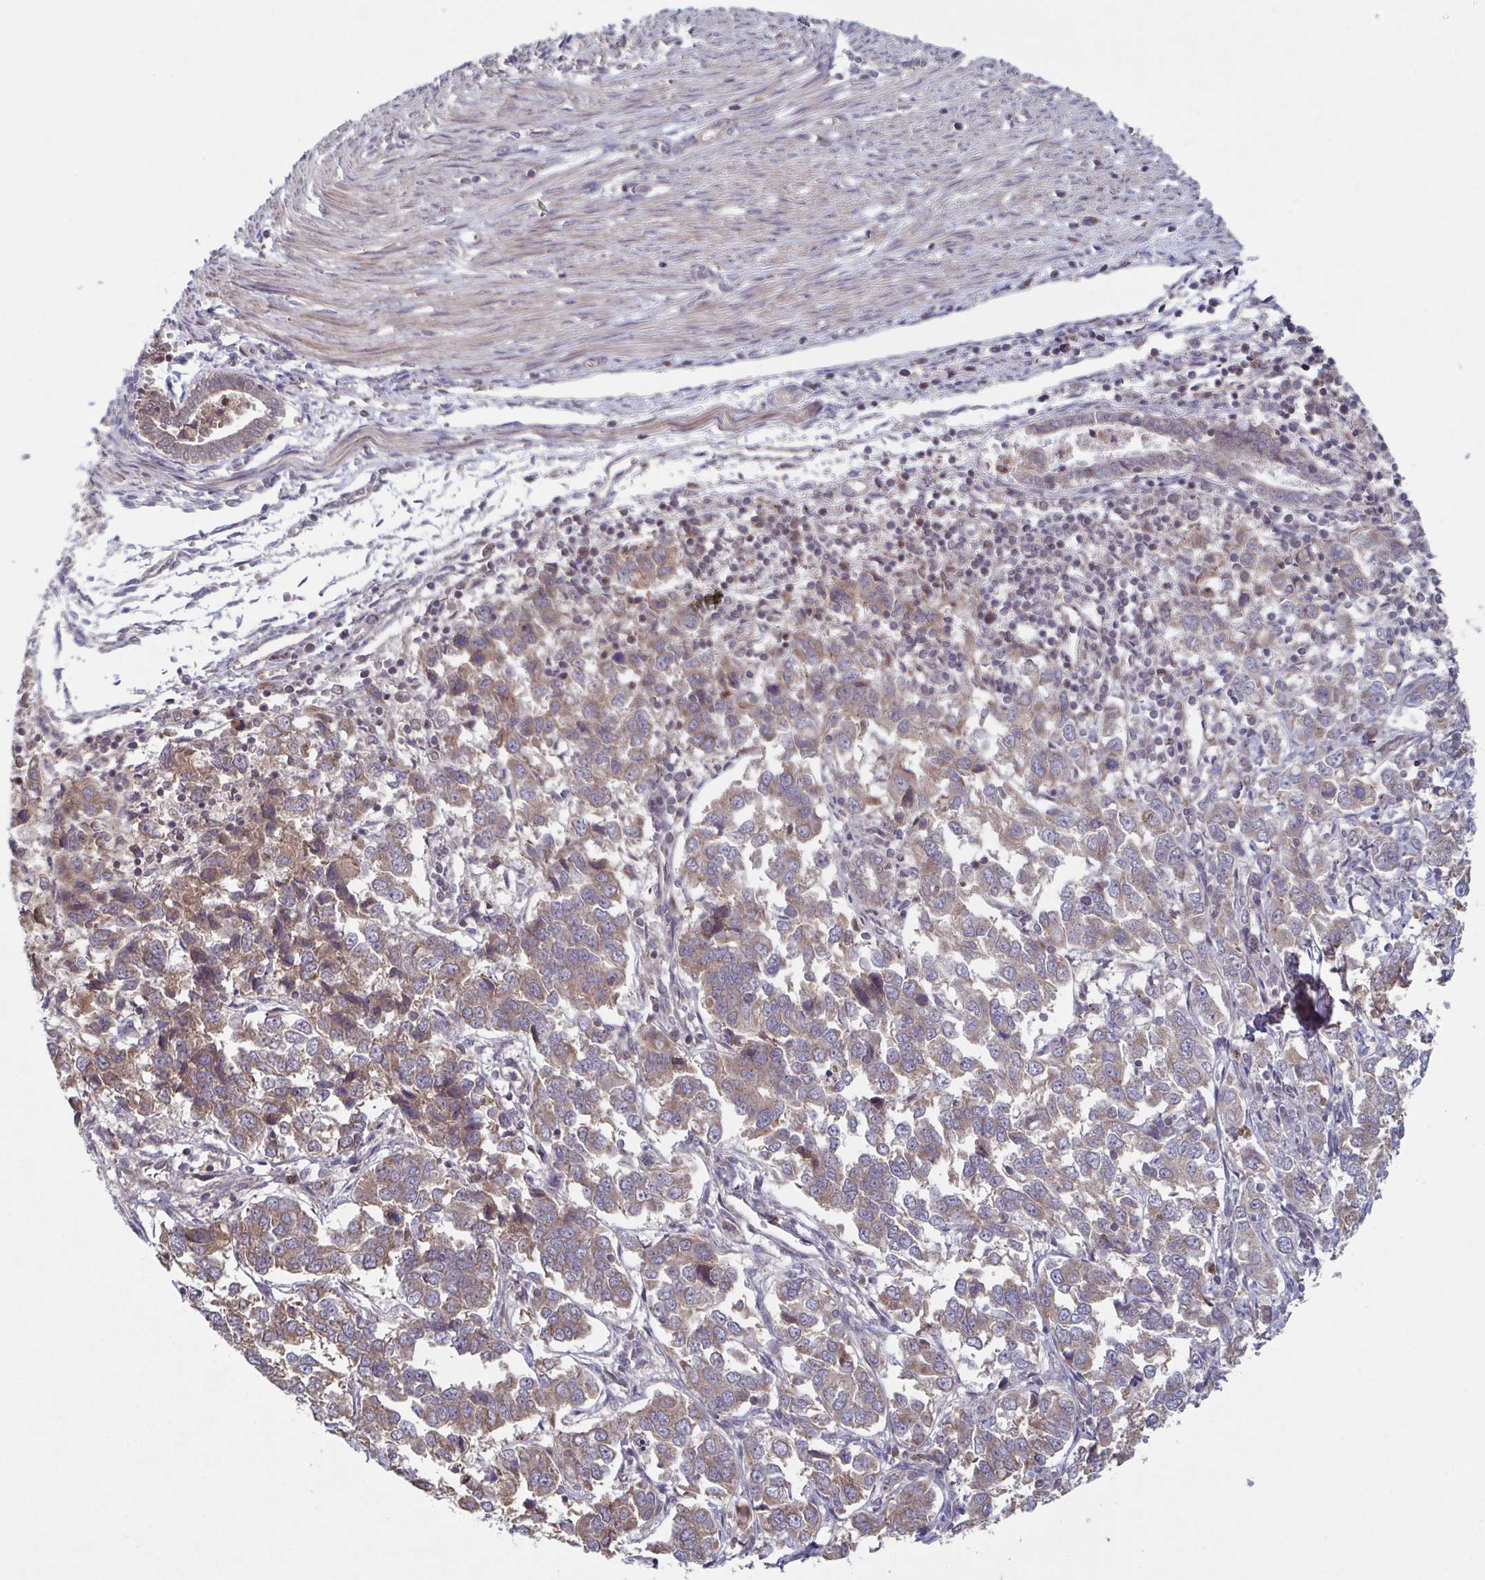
{"staining": {"intensity": "weak", "quantity": ">75%", "location": "cytoplasmic/membranous"}, "tissue": "endometrial cancer", "cell_type": "Tumor cells", "image_type": "cancer", "snomed": [{"axis": "morphology", "description": "Adenocarcinoma, NOS"}, {"axis": "topography", "description": "Endometrium"}], "caption": "This is a micrograph of immunohistochemistry (IHC) staining of endometrial adenocarcinoma, which shows weak staining in the cytoplasmic/membranous of tumor cells.", "gene": "COPB1", "patient": {"sex": "female", "age": 43}}